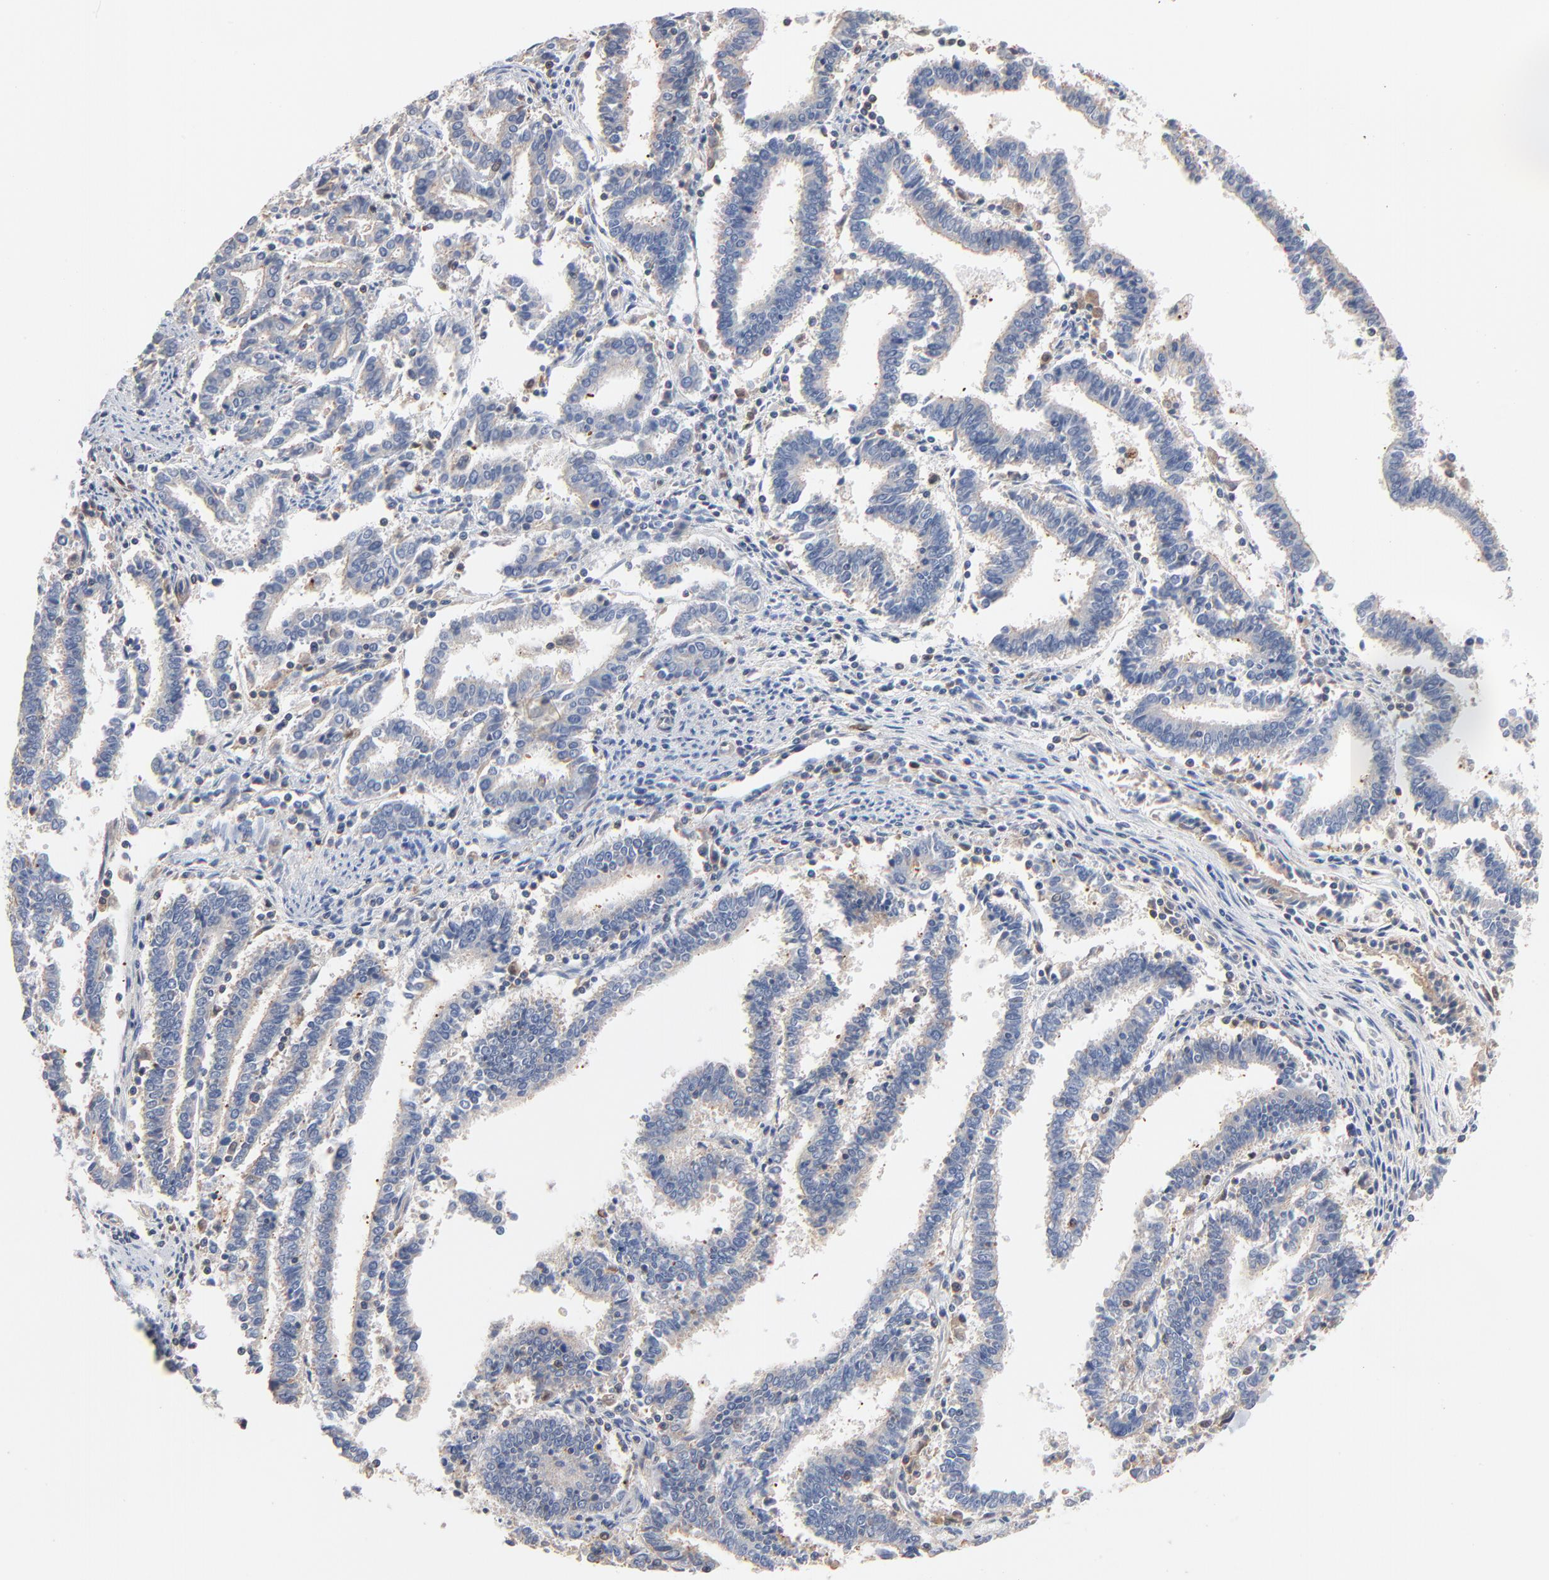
{"staining": {"intensity": "negative", "quantity": "none", "location": "none"}, "tissue": "endometrial cancer", "cell_type": "Tumor cells", "image_type": "cancer", "snomed": [{"axis": "morphology", "description": "Adenocarcinoma, NOS"}, {"axis": "topography", "description": "Uterus"}], "caption": "This is an immunohistochemistry (IHC) photomicrograph of endometrial adenocarcinoma. There is no positivity in tumor cells.", "gene": "ARHGEF6", "patient": {"sex": "female", "age": 83}}